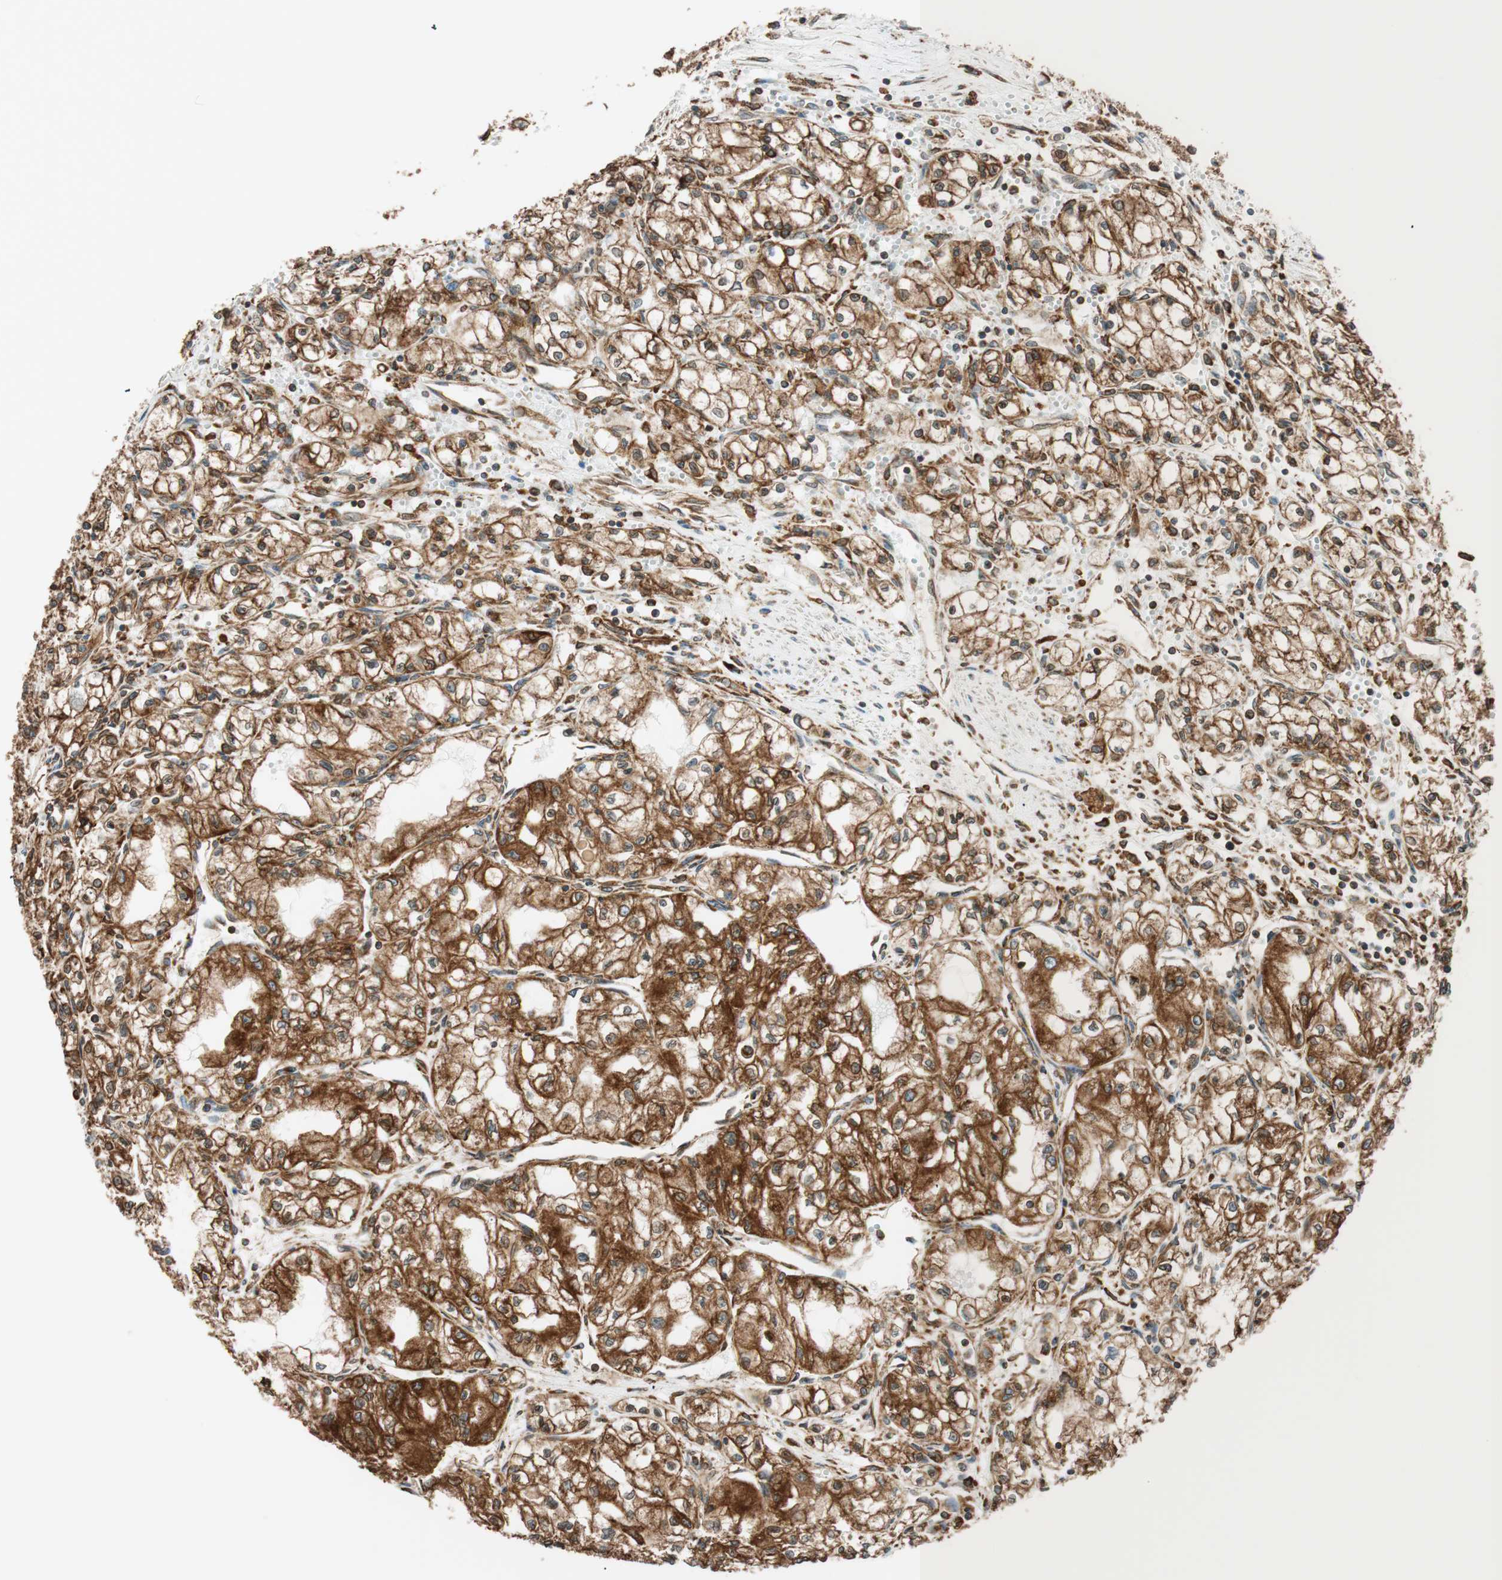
{"staining": {"intensity": "strong", "quantity": ">75%", "location": "cytoplasmic/membranous"}, "tissue": "renal cancer", "cell_type": "Tumor cells", "image_type": "cancer", "snomed": [{"axis": "morphology", "description": "Normal tissue, NOS"}, {"axis": "morphology", "description": "Adenocarcinoma, NOS"}, {"axis": "topography", "description": "Kidney"}], "caption": "The image shows immunohistochemical staining of renal cancer. There is strong cytoplasmic/membranous positivity is seen in about >75% of tumor cells.", "gene": "PRKCSH", "patient": {"sex": "male", "age": 59}}